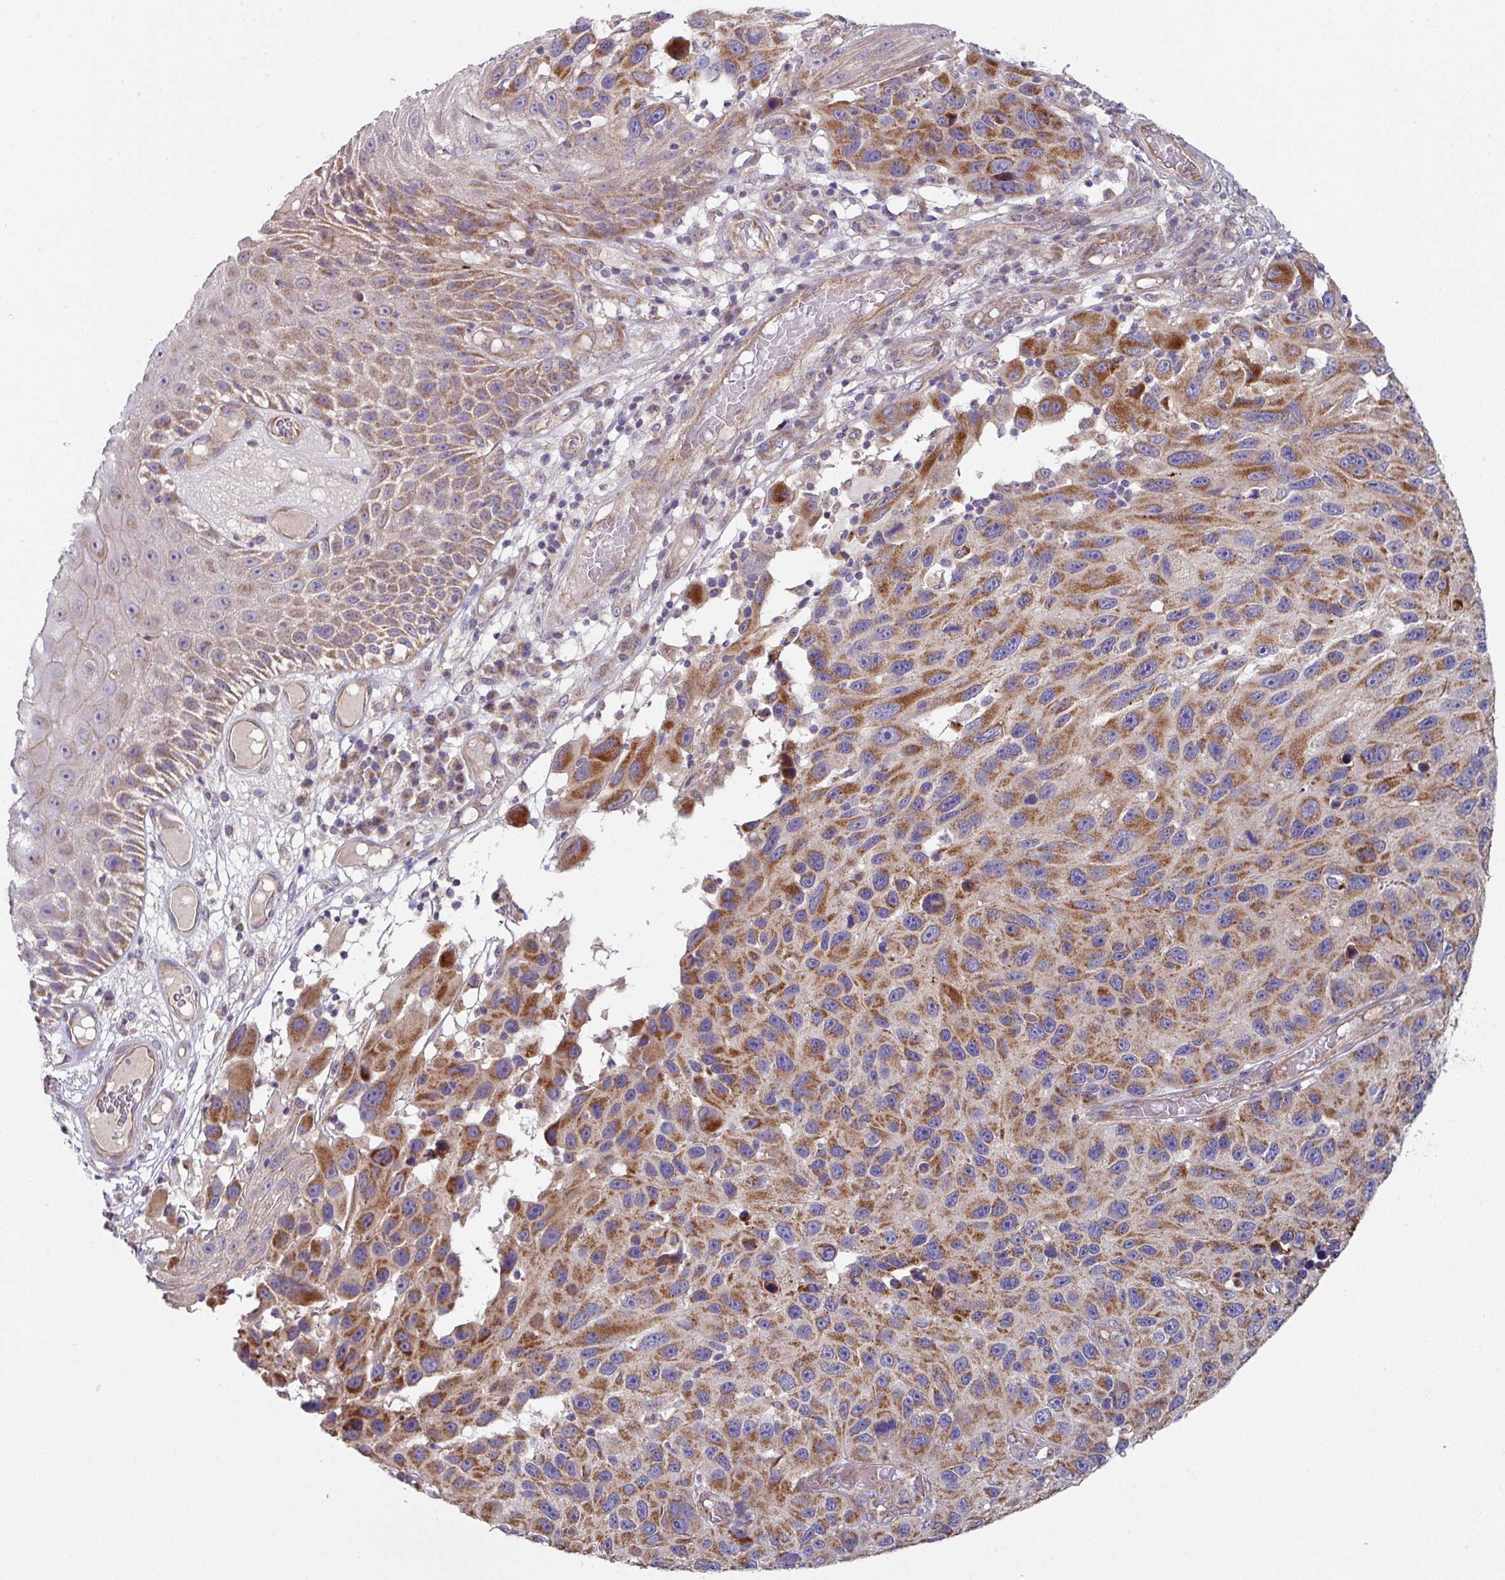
{"staining": {"intensity": "moderate", "quantity": ">75%", "location": "cytoplasmic/membranous"}, "tissue": "melanoma", "cell_type": "Tumor cells", "image_type": "cancer", "snomed": [{"axis": "morphology", "description": "Malignant melanoma, NOS"}, {"axis": "topography", "description": "Skin"}], "caption": "Moderate cytoplasmic/membranous staining is identified in about >75% of tumor cells in malignant melanoma.", "gene": "DCAF12L2", "patient": {"sex": "male", "age": 53}}